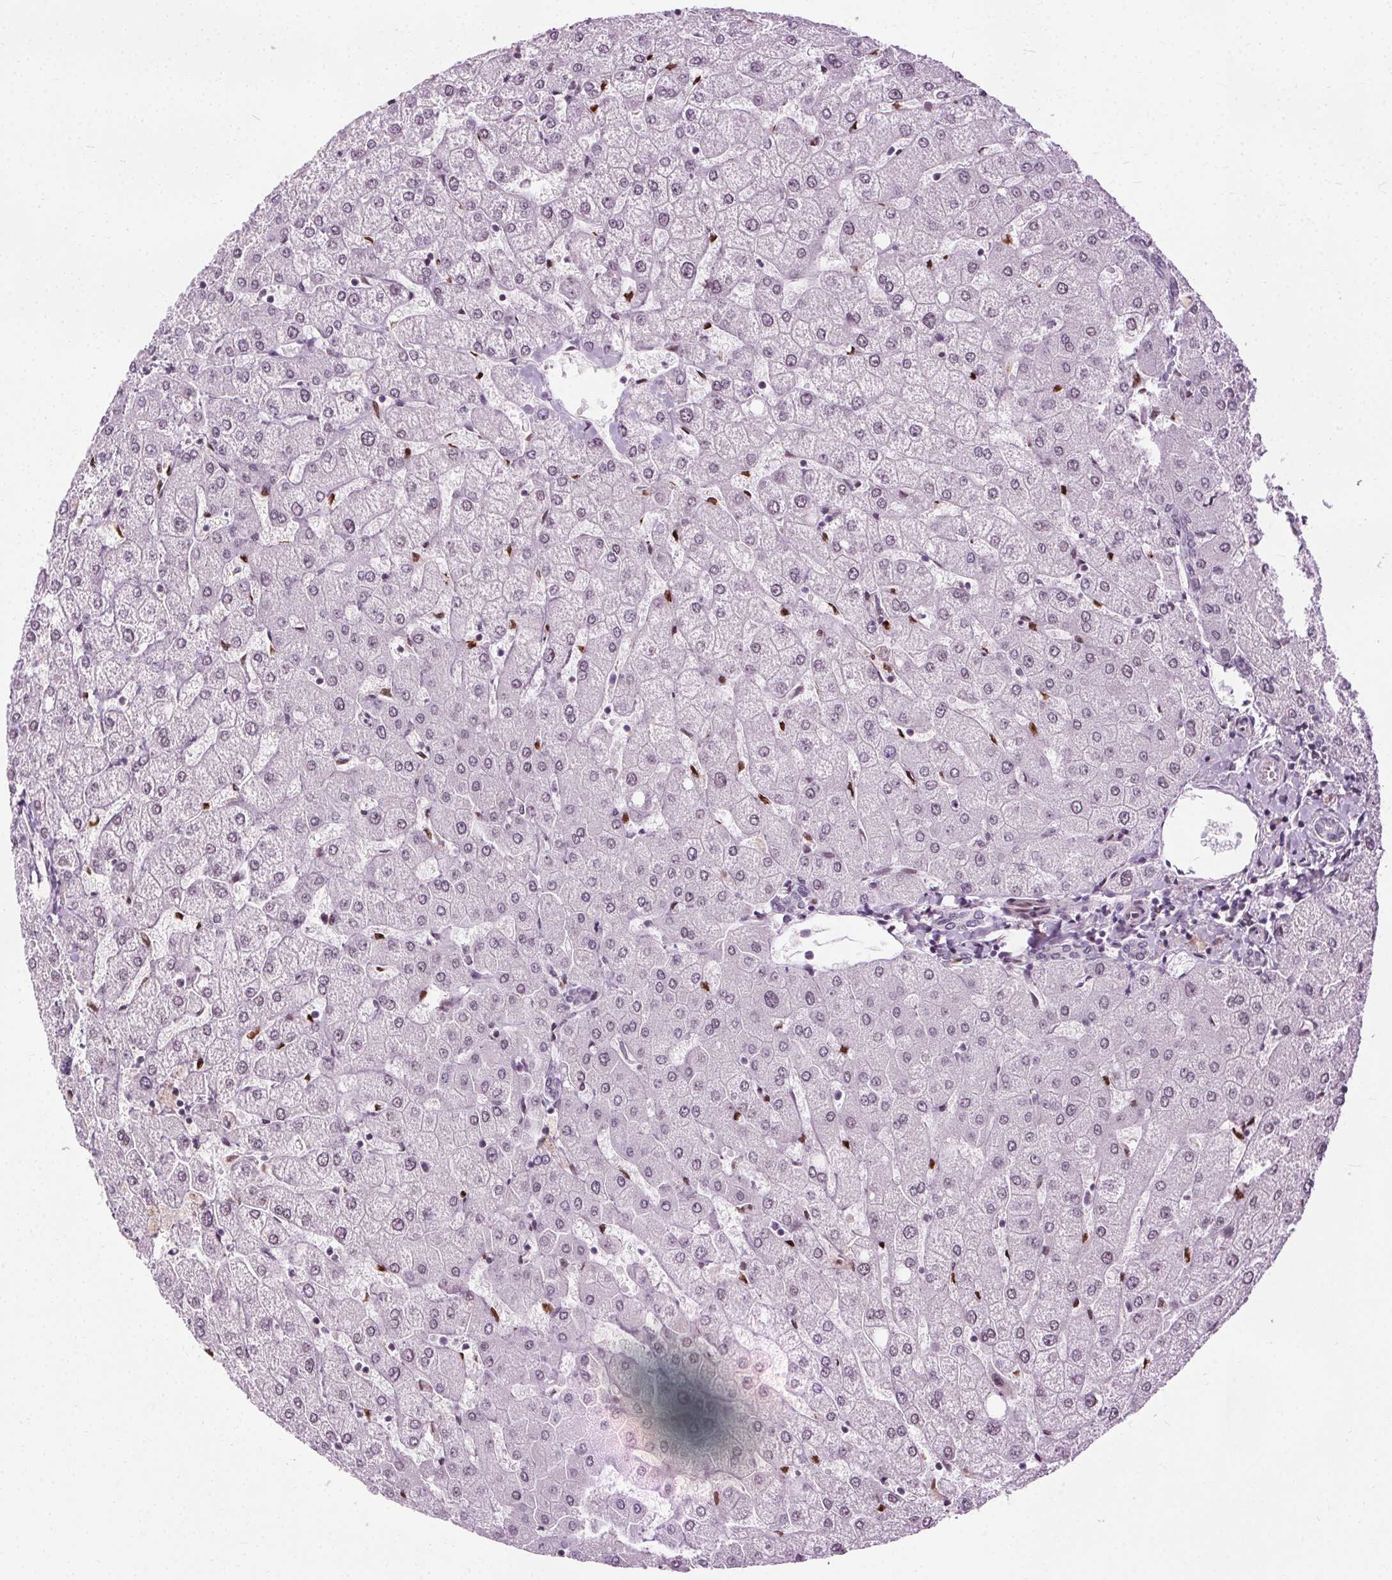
{"staining": {"intensity": "negative", "quantity": "none", "location": "none"}, "tissue": "liver", "cell_type": "Cholangiocytes", "image_type": "normal", "snomed": [{"axis": "morphology", "description": "Normal tissue, NOS"}, {"axis": "topography", "description": "Liver"}], "caption": "The histopathology image reveals no staining of cholangiocytes in normal liver. (DAB IHC, high magnification).", "gene": "CEBPA", "patient": {"sex": "female", "age": 54}}